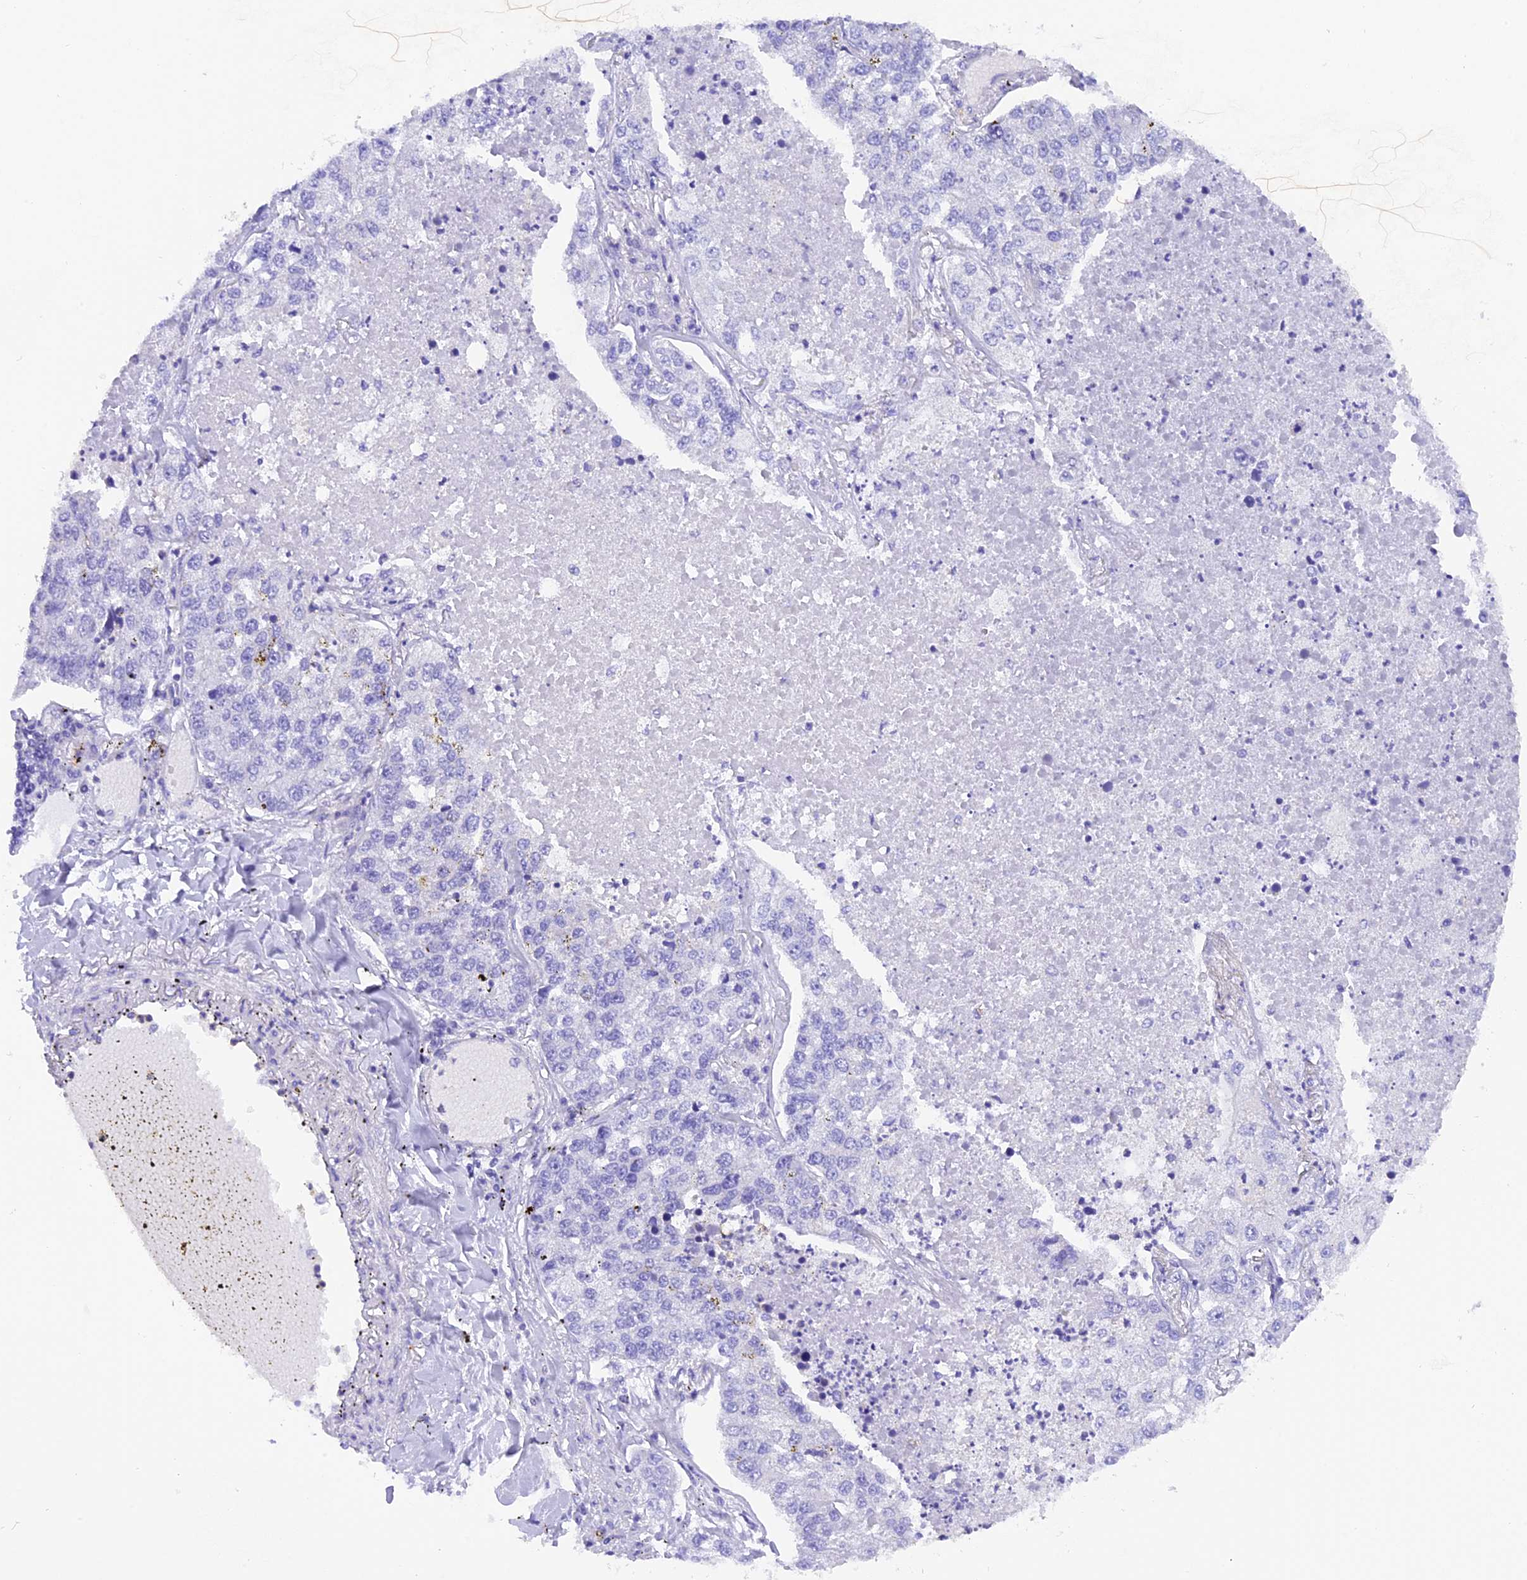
{"staining": {"intensity": "negative", "quantity": "none", "location": "none"}, "tissue": "lung cancer", "cell_type": "Tumor cells", "image_type": "cancer", "snomed": [{"axis": "morphology", "description": "Adenocarcinoma, NOS"}, {"axis": "topography", "description": "Lung"}], "caption": "IHC of lung adenocarcinoma shows no staining in tumor cells.", "gene": "COL6A5", "patient": {"sex": "male", "age": 49}}